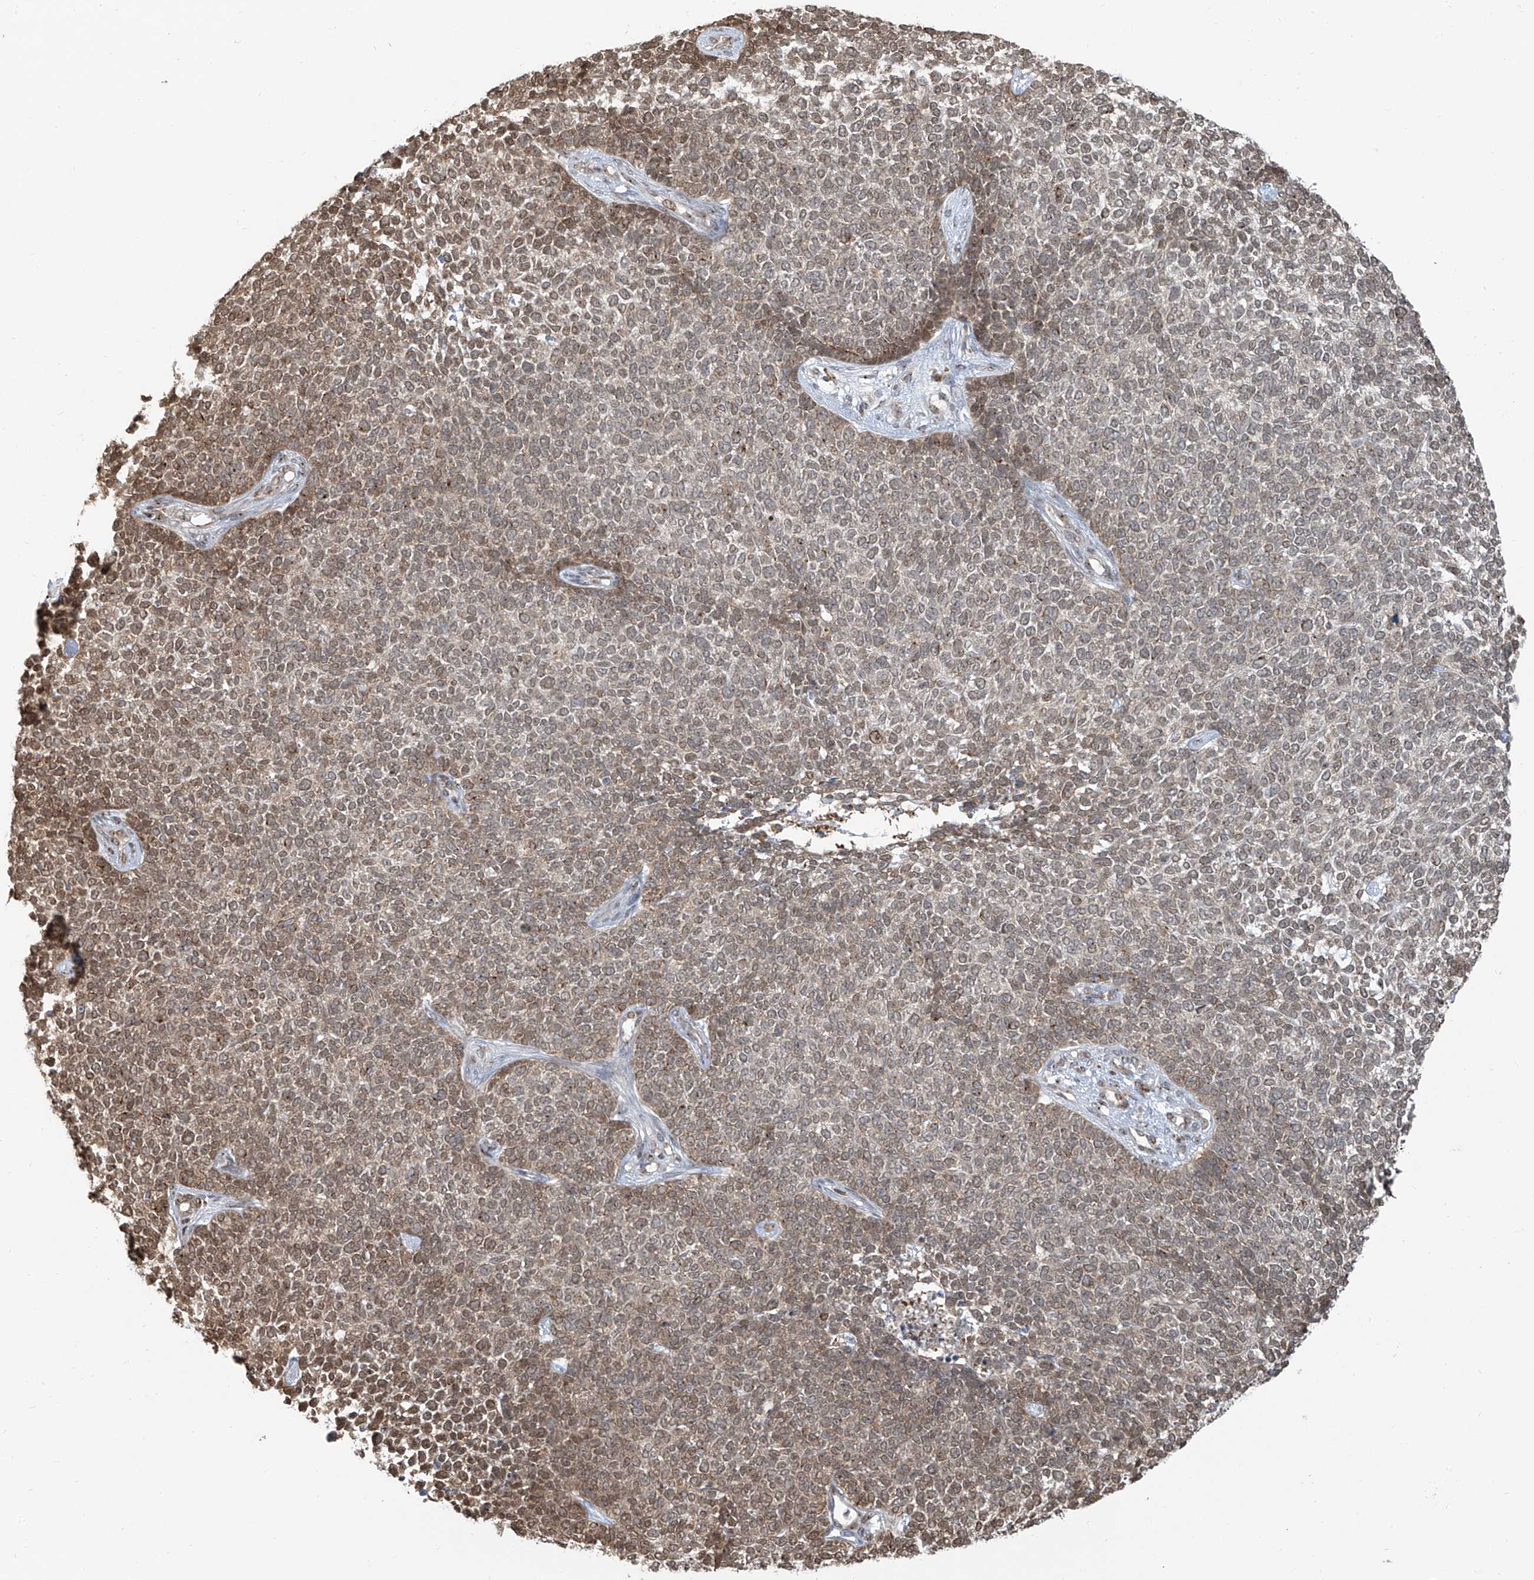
{"staining": {"intensity": "moderate", "quantity": "25%-75%", "location": "cytoplasmic/membranous,nuclear"}, "tissue": "skin cancer", "cell_type": "Tumor cells", "image_type": "cancer", "snomed": [{"axis": "morphology", "description": "Basal cell carcinoma"}, {"axis": "topography", "description": "Skin"}], "caption": "About 25%-75% of tumor cells in skin cancer reveal moderate cytoplasmic/membranous and nuclear protein positivity as visualized by brown immunohistochemical staining.", "gene": "VMP1", "patient": {"sex": "female", "age": 84}}